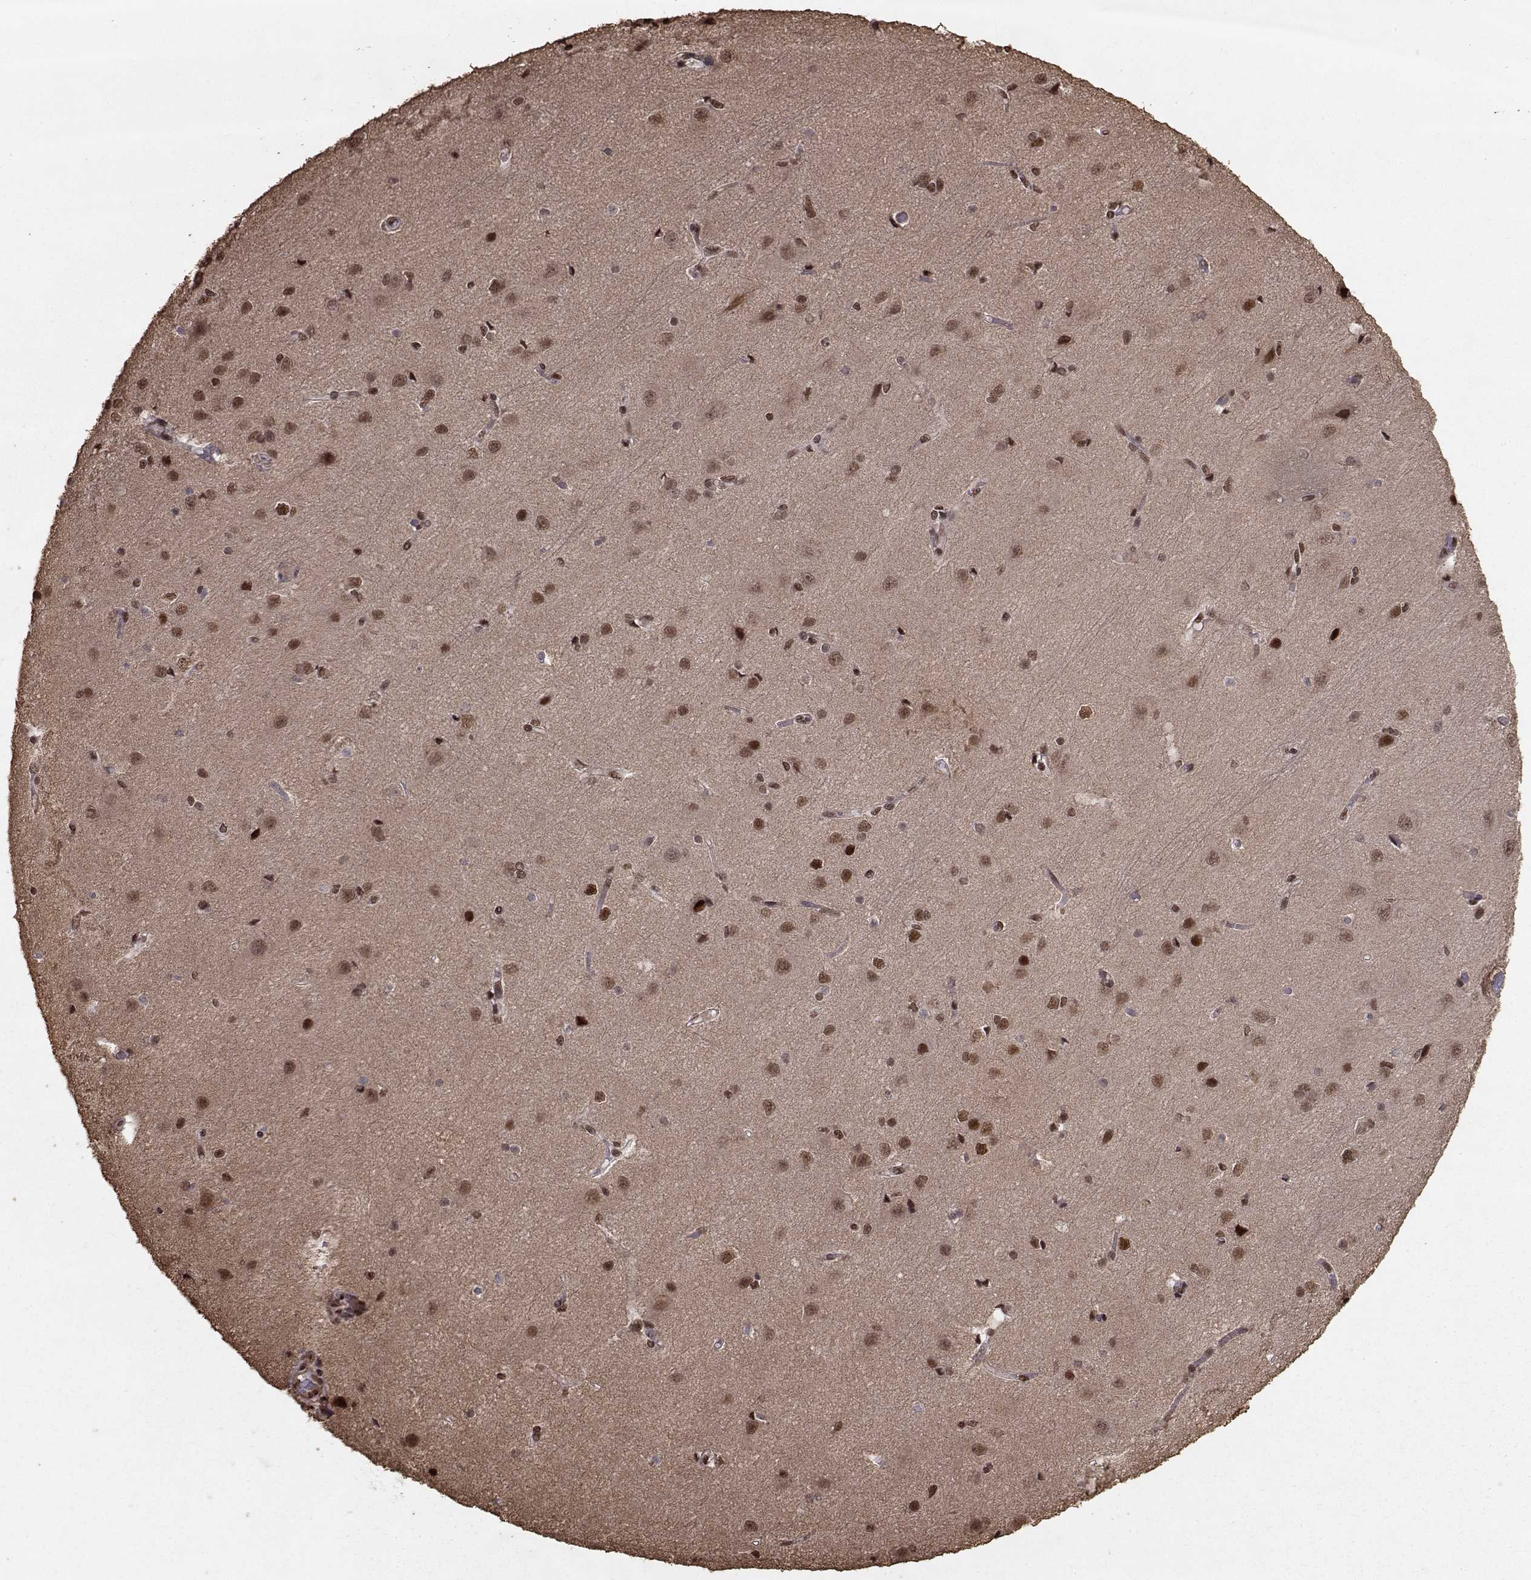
{"staining": {"intensity": "negative", "quantity": "none", "location": "none"}, "tissue": "cerebral cortex", "cell_type": "Endothelial cells", "image_type": "normal", "snomed": [{"axis": "morphology", "description": "Normal tissue, NOS"}, {"axis": "topography", "description": "Cerebral cortex"}], "caption": "Image shows no protein staining in endothelial cells of benign cerebral cortex. (DAB (3,3'-diaminobenzidine) immunohistochemistry, high magnification).", "gene": "SF1", "patient": {"sex": "male", "age": 37}}